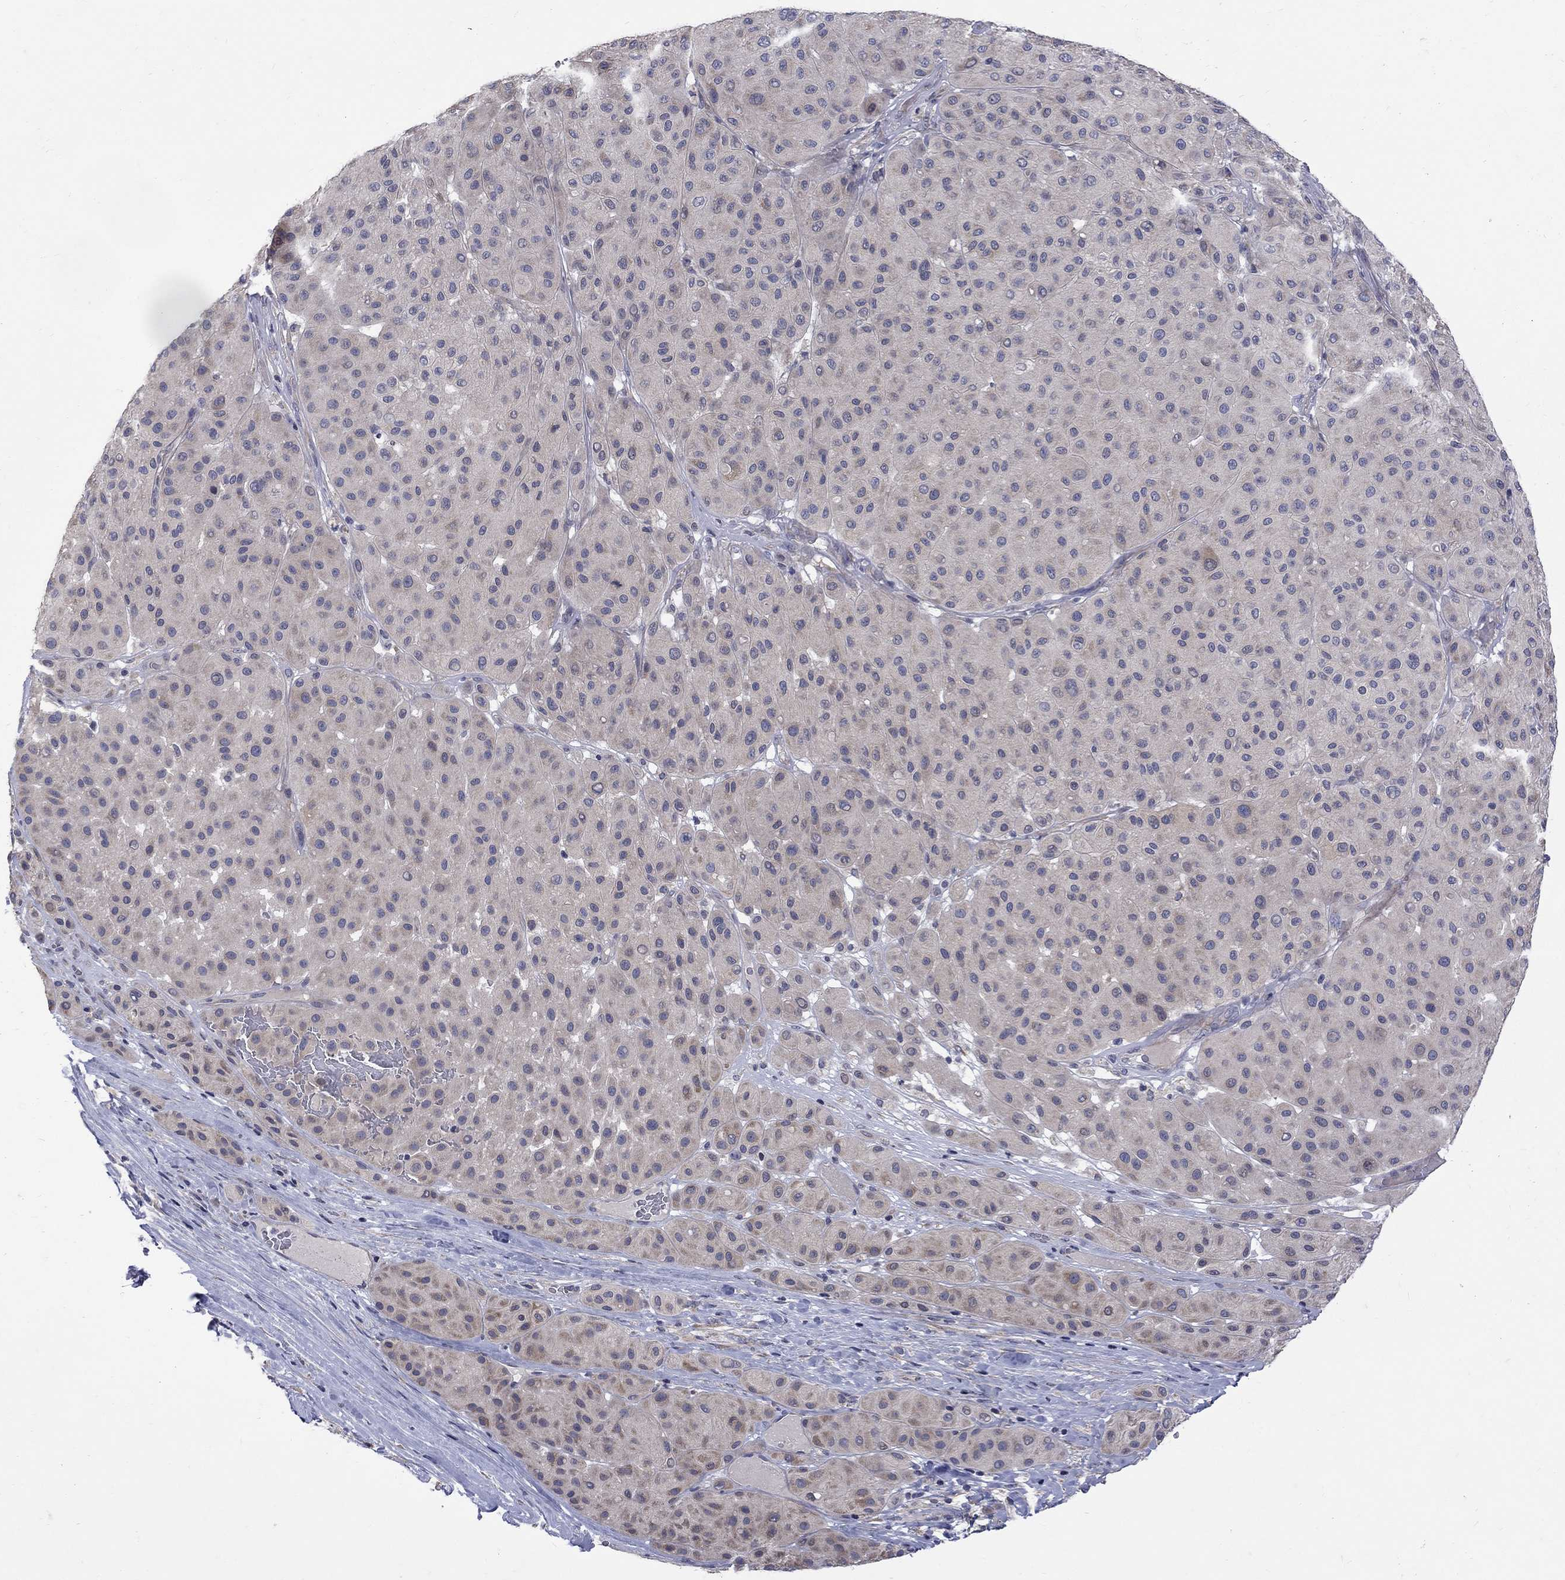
{"staining": {"intensity": "negative", "quantity": "none", "location": "none"}, "tissue": "melanoma", "cell_type": "Tumor cells", "image_type": "cancer", "snomed": [{"axis": "morphology", "description": "Malignant melanoma, Metastatic site"}, {"axis": "topography", "description": "Smooth muscle"}], "caption": "Immunohistochemical staining of melanoma reveals no significant staining in tumor cells.", "gene": "SH2B1", "patient": {"sex": "male", "age": 41}}